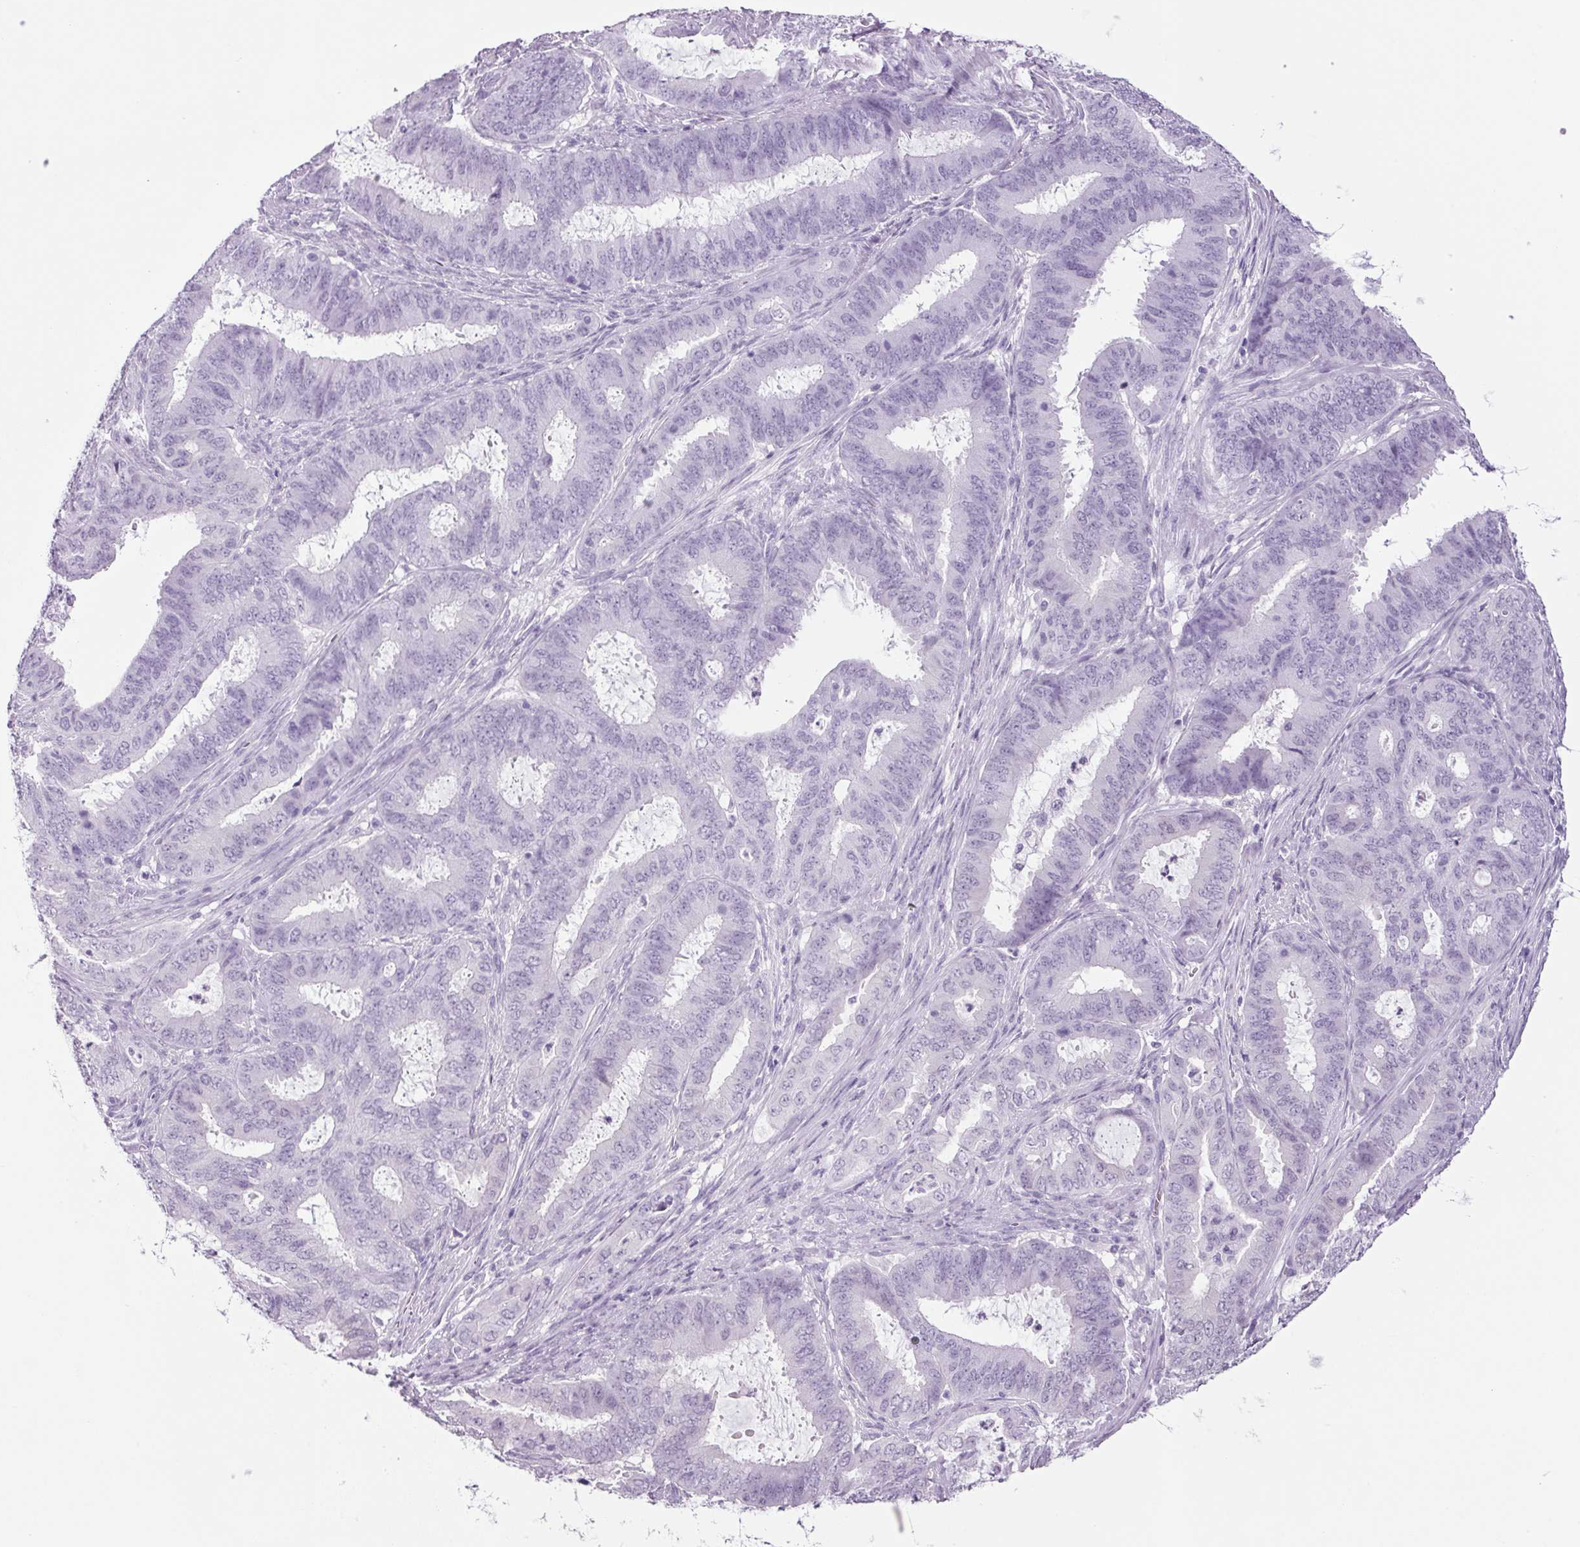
{"staining": {"intensity": "negative", "quantity": "none", "location": "none"}, "tissue": "endometrial cancer", "cell_type": "Tumor cells", "image_type": "cancer", "snomed": [{"axis": "morphology", "description": "Adenocarcinoma, NOS"}, {"axis": "topography", "description": "Endometrium"}], "caption": "Adenocarcinoma (endometrial) stained for a protein using immunohistochemistry exhibits no staining tumor cells.", "gene": "PPP1R1A", "patient": {"sex": "female", "age": 51}}